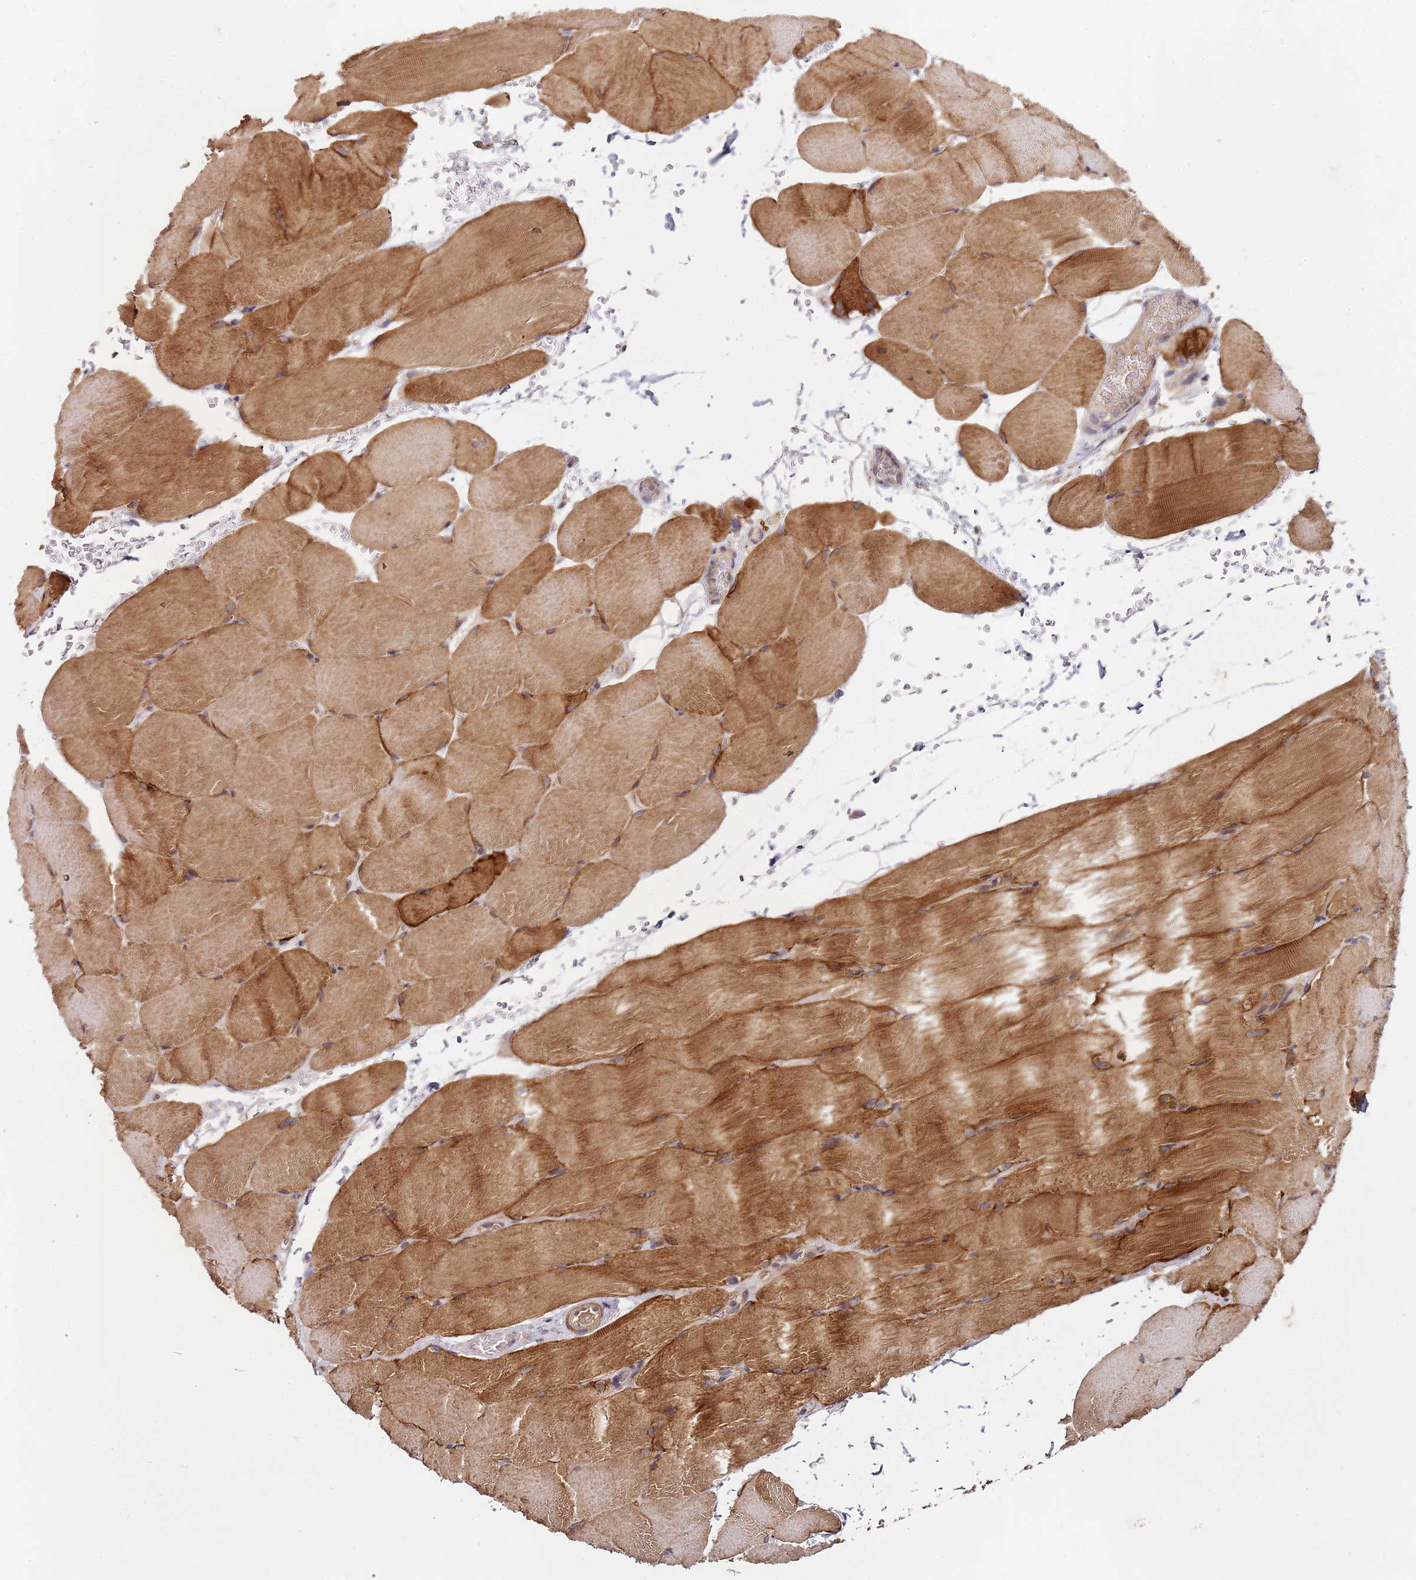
{"staining": {"intensity": "strong", "quantity": ">75%", "location": "cytoplasmic/membranous"}, "tissue": "skeletal muscle", "cell_type": "Myocytes", "image_type": "normal", "snomed": [{"axis": "morphology", "description": "Normal tissue, NOS"}, {"axis": "topography", "description": "Skeletal muscle"}, {"axis": "topography", "description": "Parathyroid gland"}], "caption": "Immunohistochemical staining of unremarkable skeletal muscle shows strong cytoplasmic/membranous protein staining in about >75% of myocytes. (Stains: DAB in brown, nuclei in blue, Microscopy: brightfield microscopy at high magnification).", "gene": "LIN37", "patient": {"sex": "female", "age": 37}}